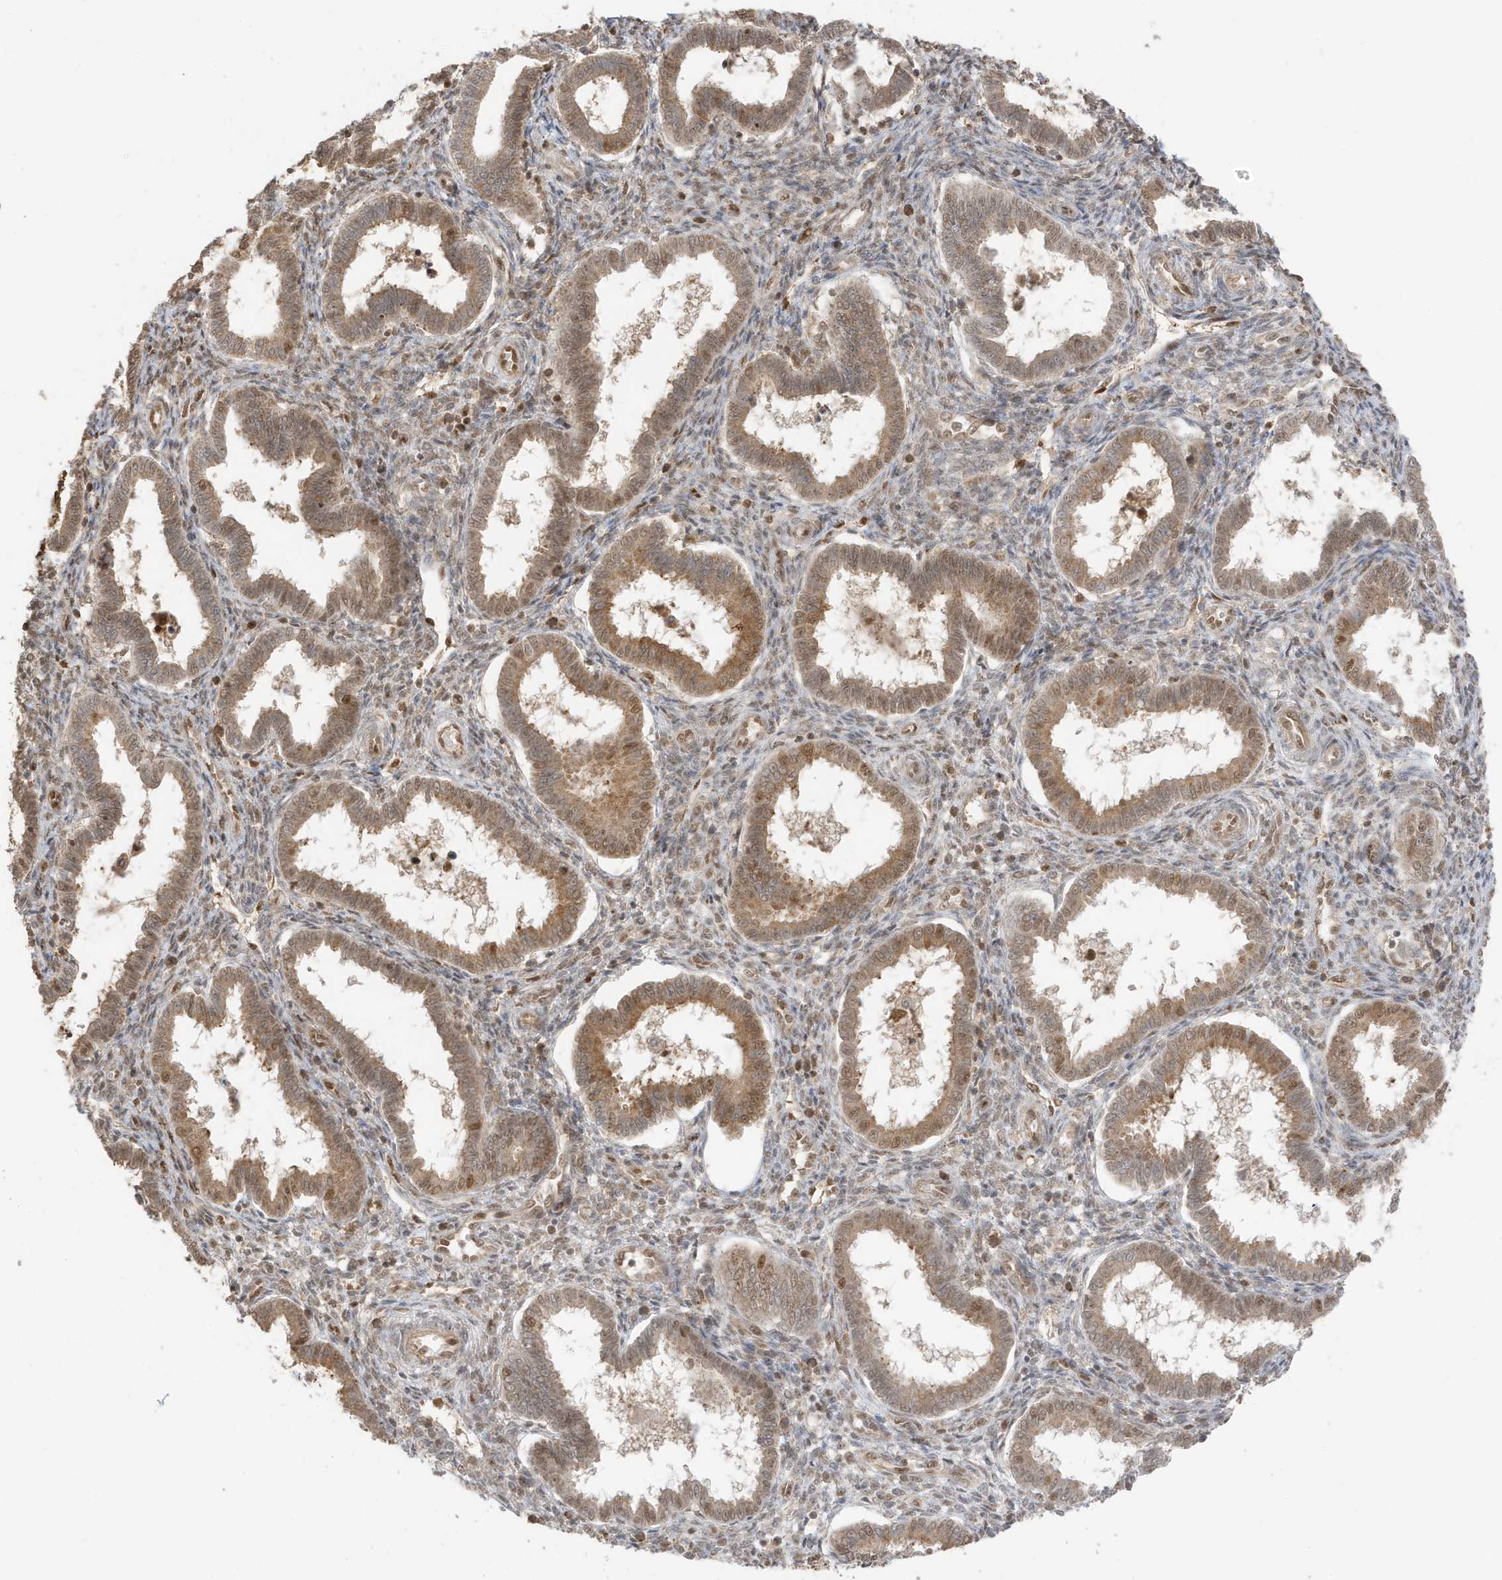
{"staining": {"intensity": "negative", "quantity": "none", "location": "none"}, "tissue": "endometrium", "cell_type": "Cells in endometrial stroma", "image_type": "normal", "snomed": [{"axis": "morphology", "description": "Normal tissue, NOS"}, {"axis": "topography", "description": "Endometrium"}], "caption": "Immunohistochemical staining of unremarkable endometrium reveals no significant staining in cells in endometrial stroma. (Stains: DAB immunohistochemistry (IHC) with hematoxylin counter stain, Microscopy: brightfield microscopy at high magnification).", "gene": "ZBTB41", "patient": {"sex": "female", "age": 24}}